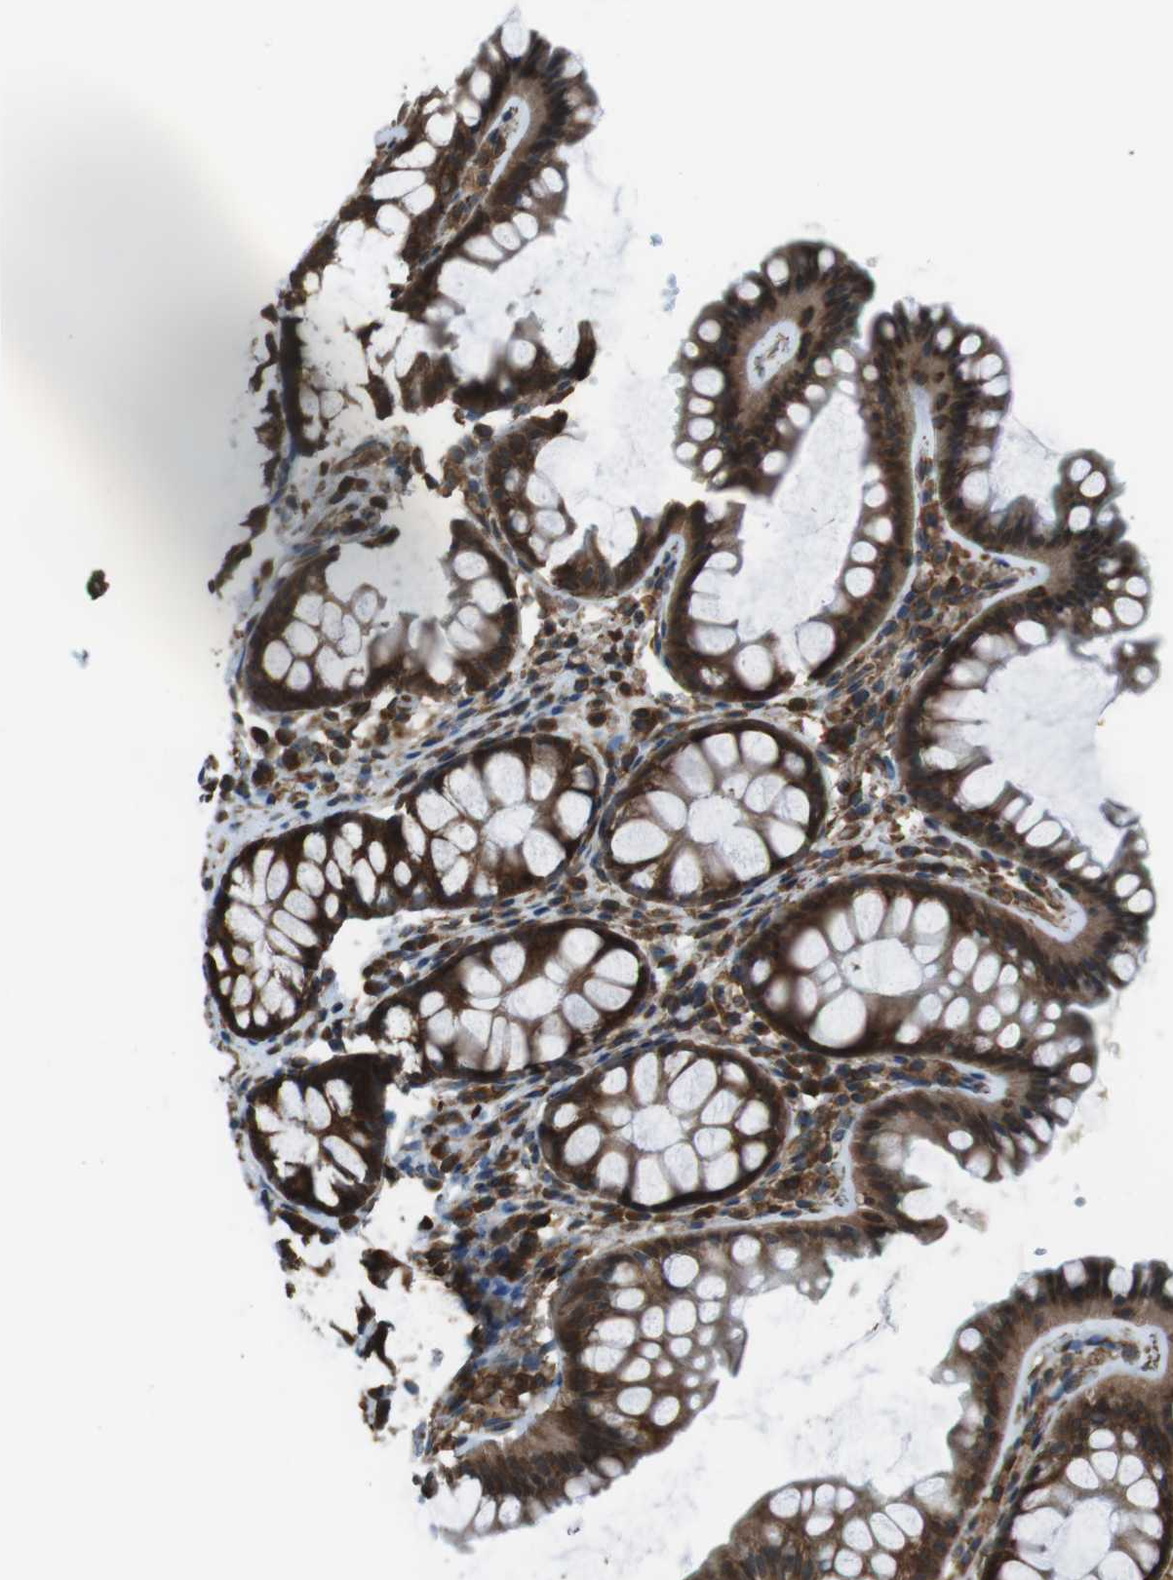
{"staining": {"intensity": "moderate", "quantity": ">75%", "location": "cytoplasmic/membranous"}, "tissue": "colon", "cell_type": "Endothelial cells", "image_type": "normal", "snomed": [{"axis": "morphology", "description": "Normal tissue, NOS"}, {"axis": "topography", "description": "Colon"}], "caption": "Human colon stained with a brown dye shows moderate cytoplasmic/membranous positive positivity in about >75% of endothelial cells.", "gene": "PA2G4", "patient": {"sex": "female", "age": 55}}